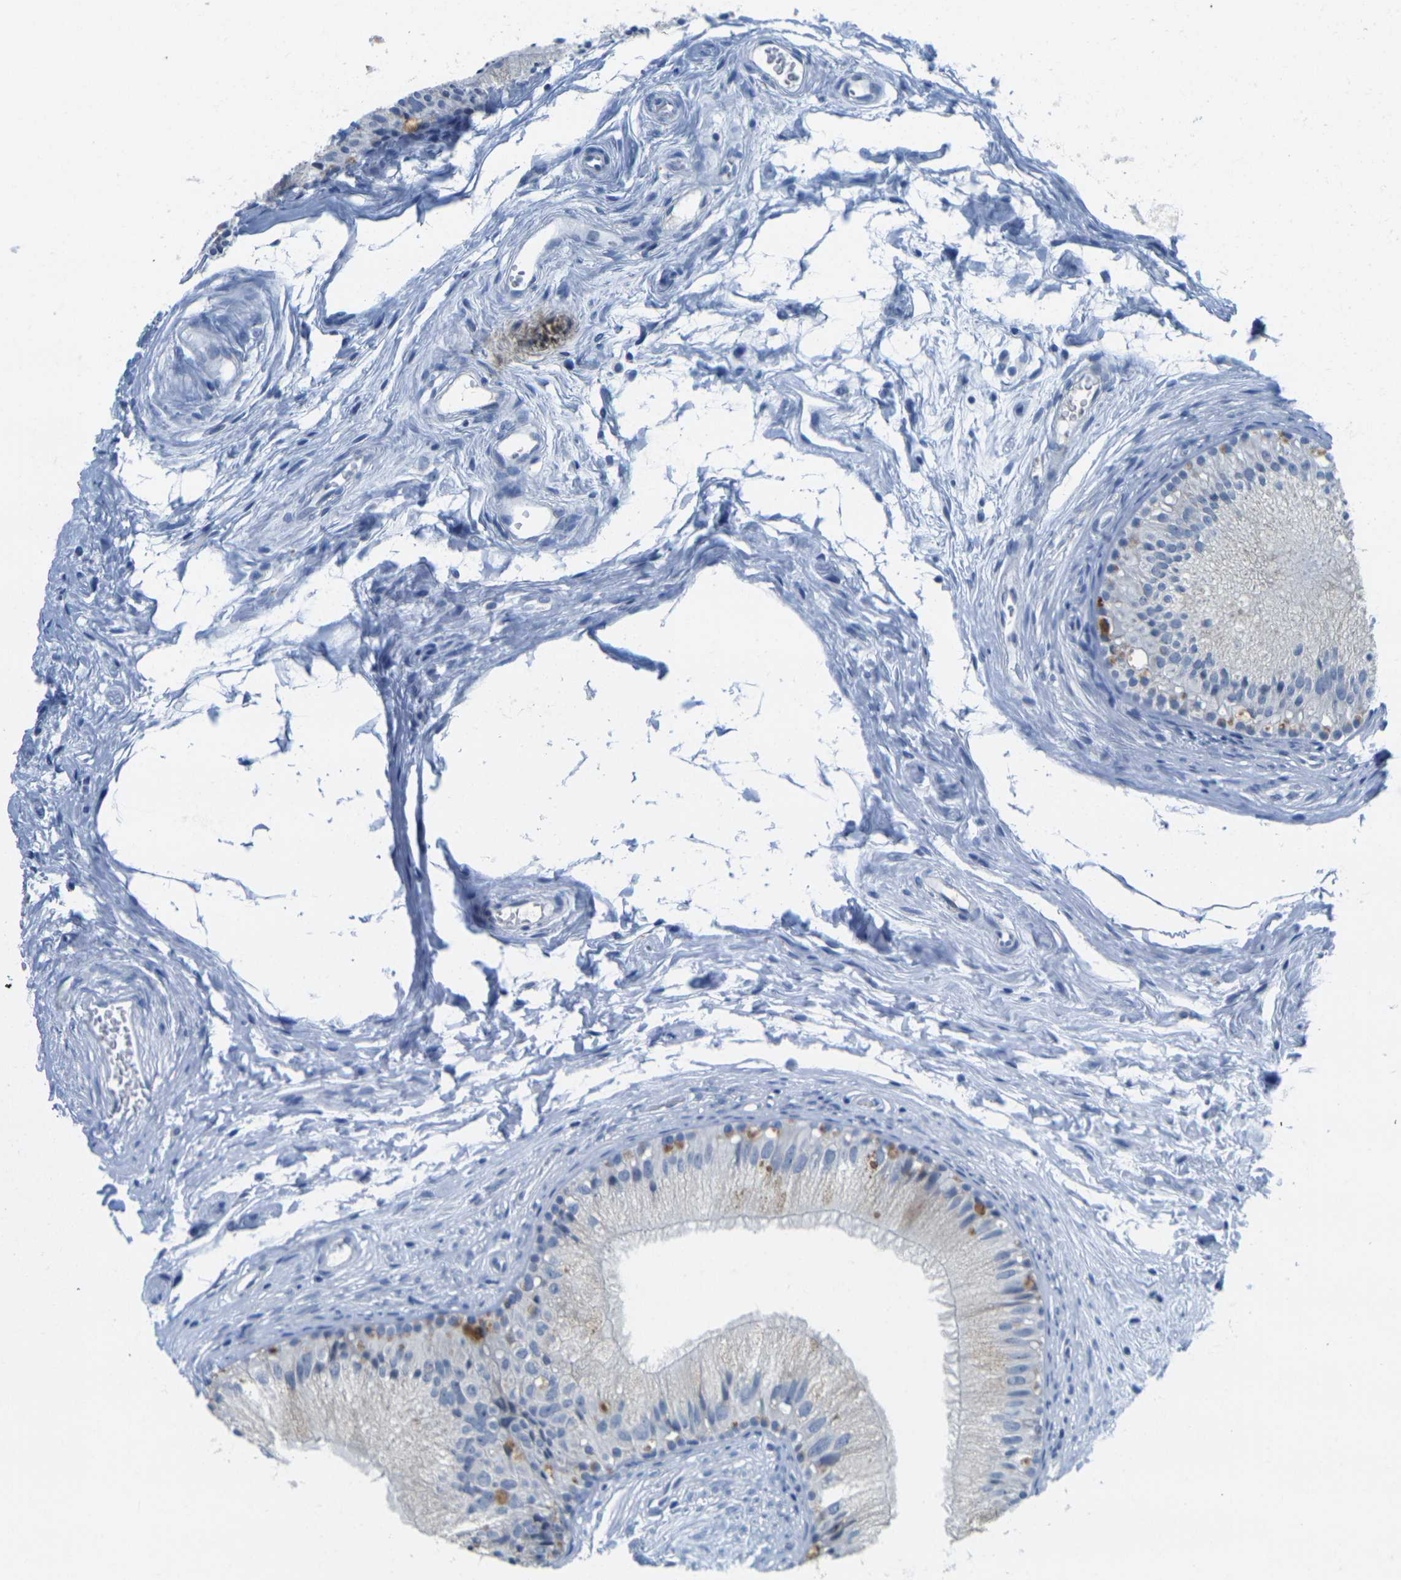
{"staining": {"intensity": "moderate", "quantity": "<25%", "location": "cytoplasmic/membranous"}, "tissue": "epididymis", "cell_type": "Glandular cells", "image_type": "normal", "snomed": [{"axis": "morphology", "description": "Normal tissue, NOS"}, {"axis": "topography", "description": "Epididymis"}], "caption": "Immunohistochemical staining of unremarkable human epididymis reveals moderate cytoplasmic/membranous protein positivity in approximately <25% of glandular cells. The staining is performed using DAB brown chromogen to label protein expression. The nuclei are counter-stained blue using hematoxylin.", "gene": "GPR15", "patient": {"sex": "male", "age": 56}}